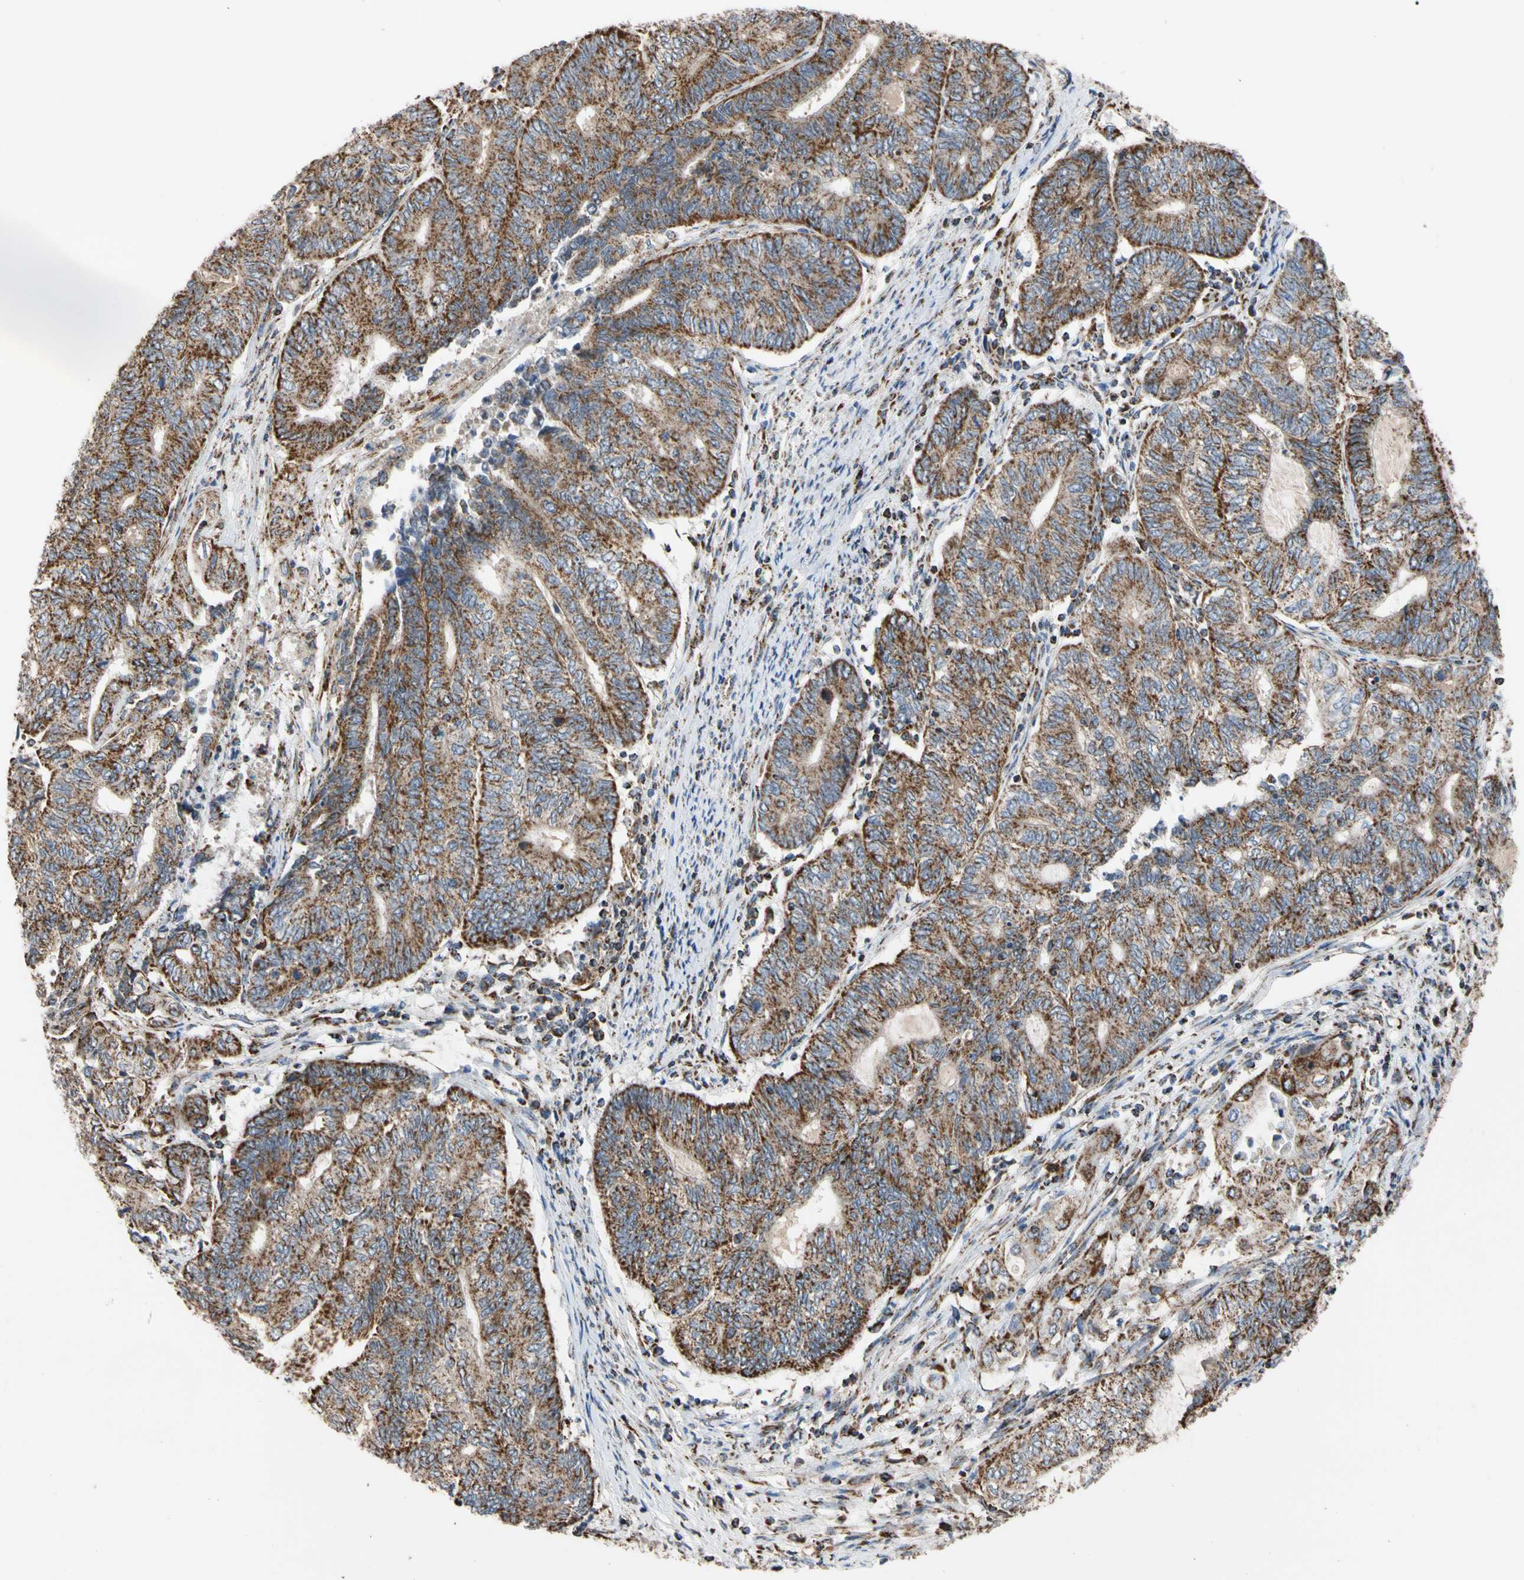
{"staining": {"intensity": "strong", "quantity": ">75%", "location": "cytoplasmic/membranous"}, "tissue": "endometrial cancer", "cell_type": "Tumor cells", "image_type": "cancer", "snomed": [{"axis": "morphology", "description": "Adenocarcinoma, NOS"}, {"axis": "topography", "description": "Uterus"}, {"axis": "topography", "description": "Endometrium"}], "caption": "Human endometrial adenocarcinoma stained with a protein marker reveals strong staining in tumor cells.", "gene": "FAM110B", "patient": {"sex": "female", "age": 70}}